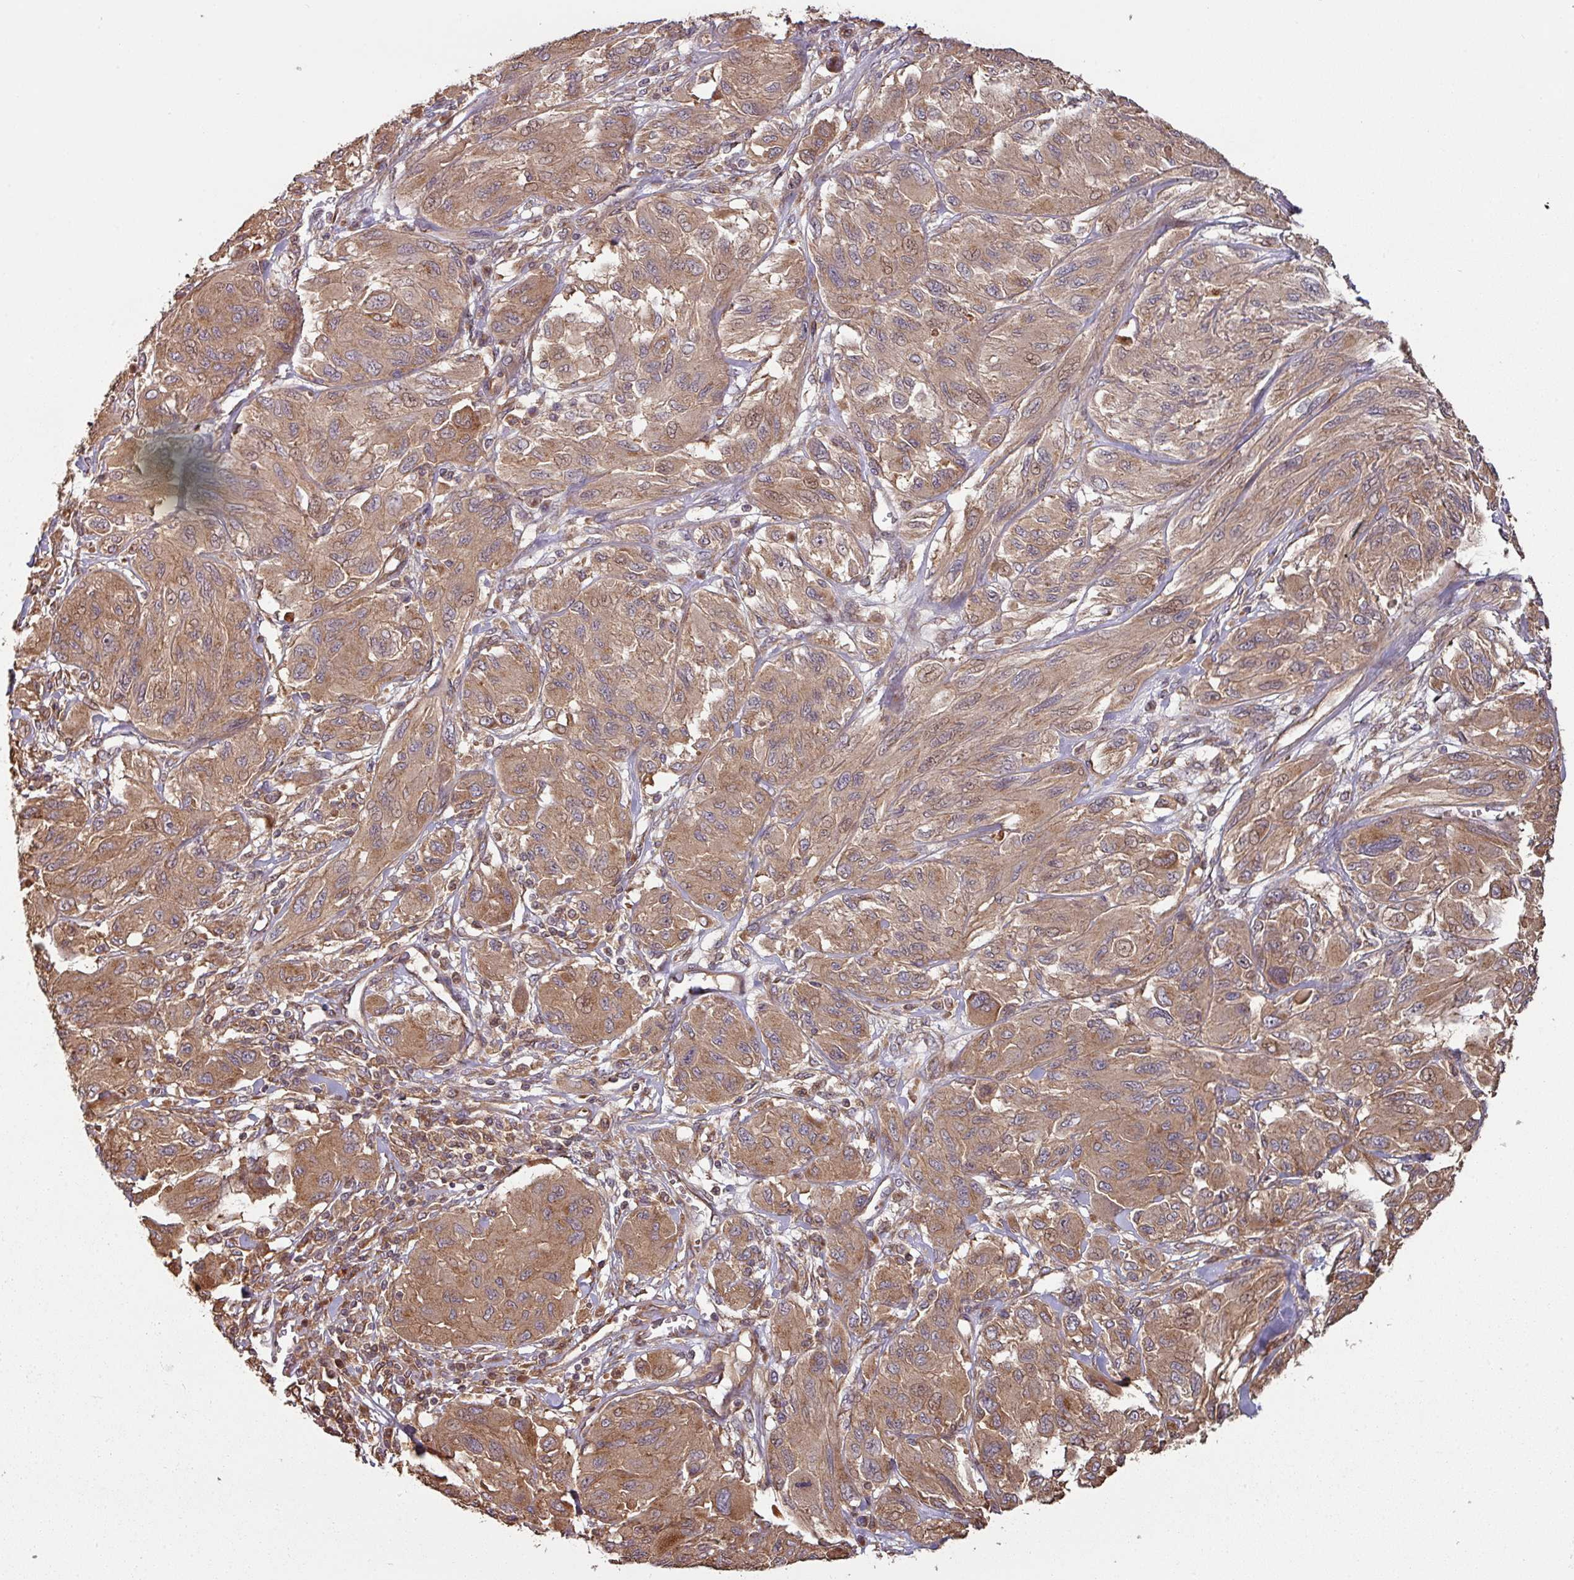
{"staining": {"intensity": "moderate", "quantity": ">75%", "location": "cytoplasmic/membranous"}, "tissue": "melanoma", "cell_type": "Tumor cells", "image_type": "cancer", "snomed": [{"axis": "morphology", "description": "Malignant melanoma, NOS"}, {"axis": "topography", "description": "Skin"}], "caption": "Protein expression analysis of melanoma exhibits moderate cytoplasmic/membranous expression in about >75% of tumor cells.", "gene": "SIK1", "patient": {"sex": "female", "age": 91}}